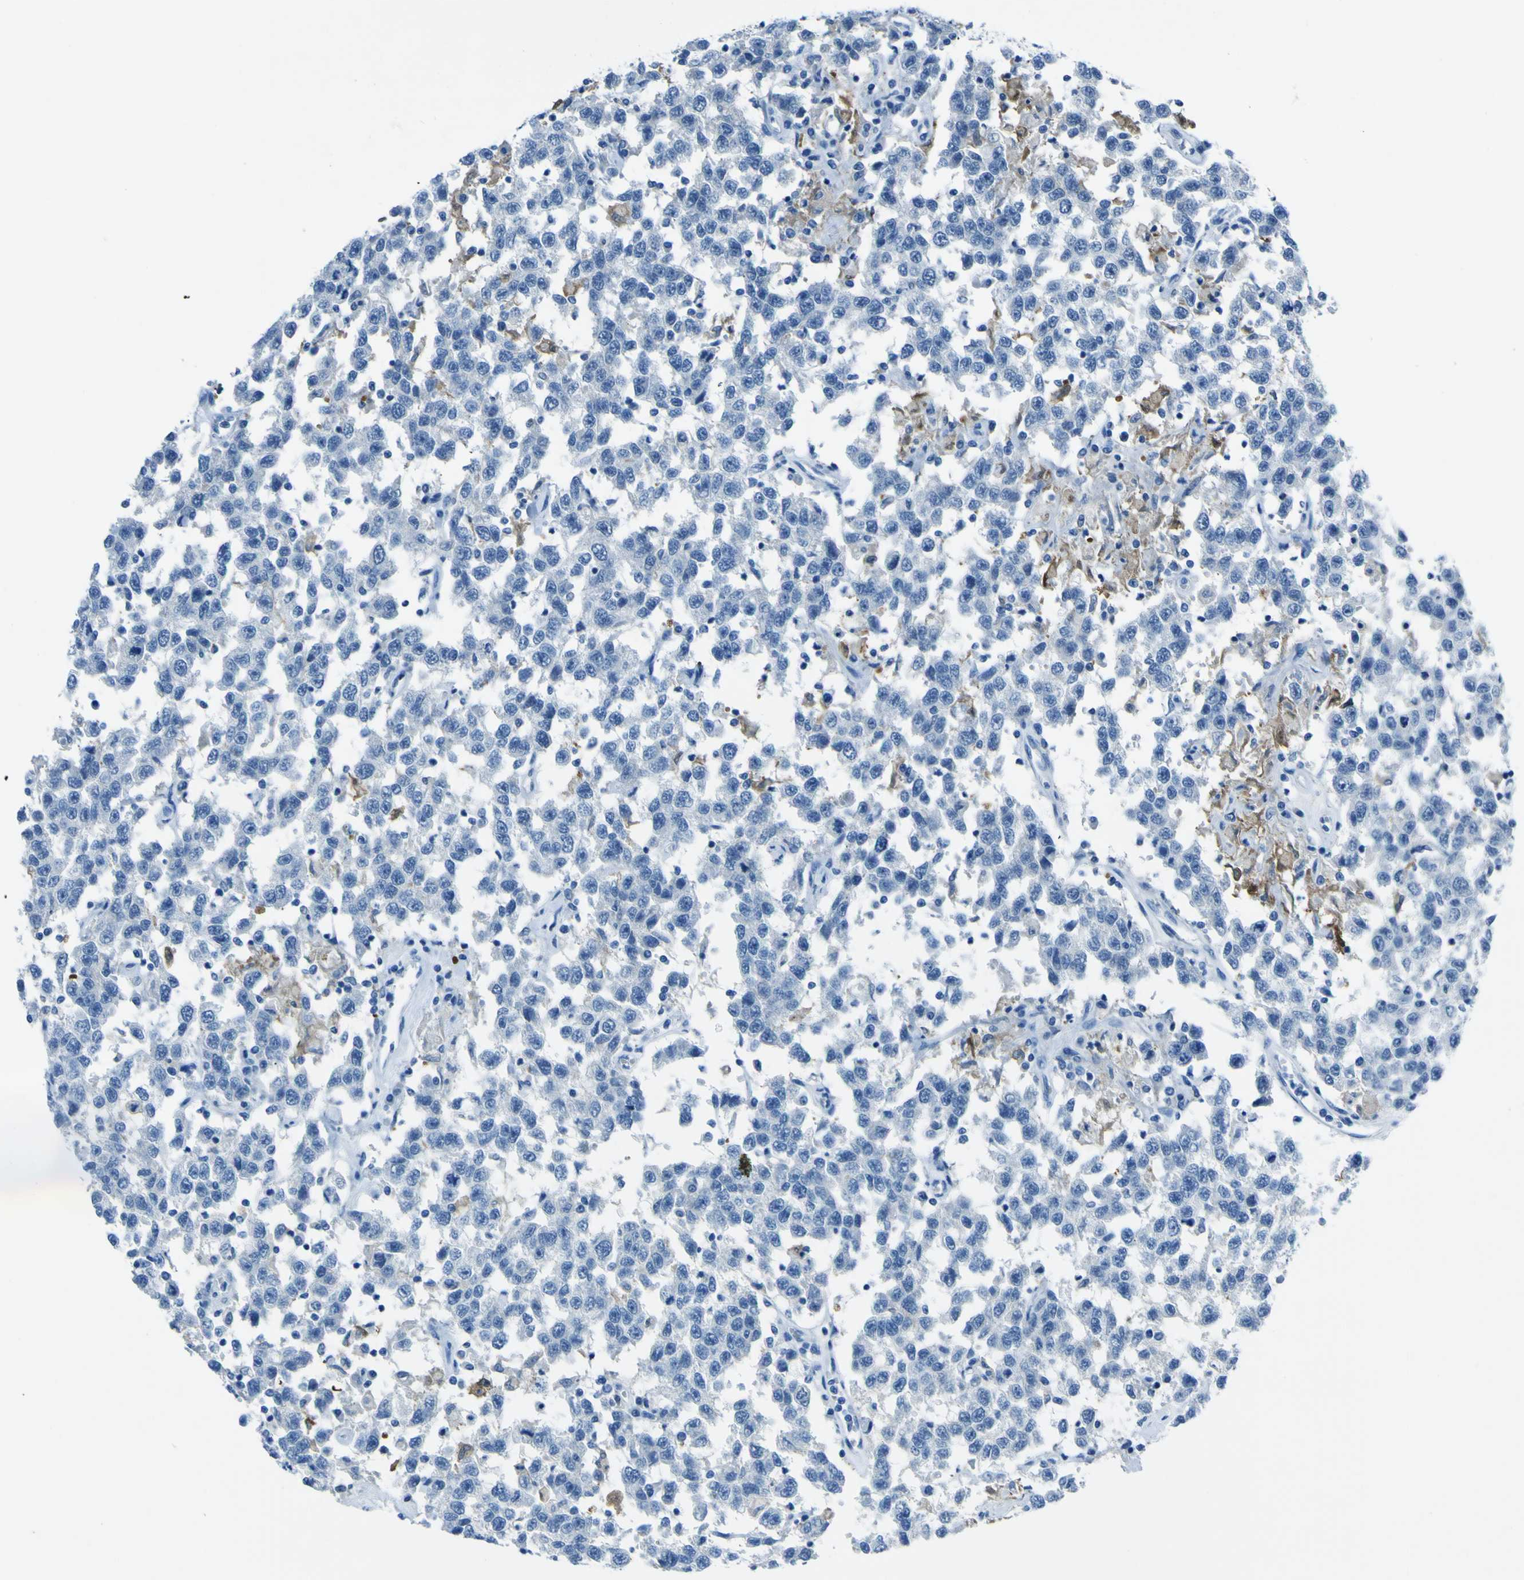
{"staining": {"intensity": "negative", "quantity": "none", "location": "none"}, "tissue": "testis cancer", "cell_type": "Tumor cells", "image_type": "cancer", "snomed": [{"axis": "morphology", "description": "Seminoma, NOS"}, {"axis": "topography", "description": "Testis"}], "caption": "DAB (3,3'-diaminobenzidine) immunohistochemical staining of human testis cancer demonstrates no significant positivity in tumor cells. (DAB IHC visualized using brightfield microscopy, high magnification).", "gene": "PHKG1", "patient": {"sex": "male", "age": 41}}